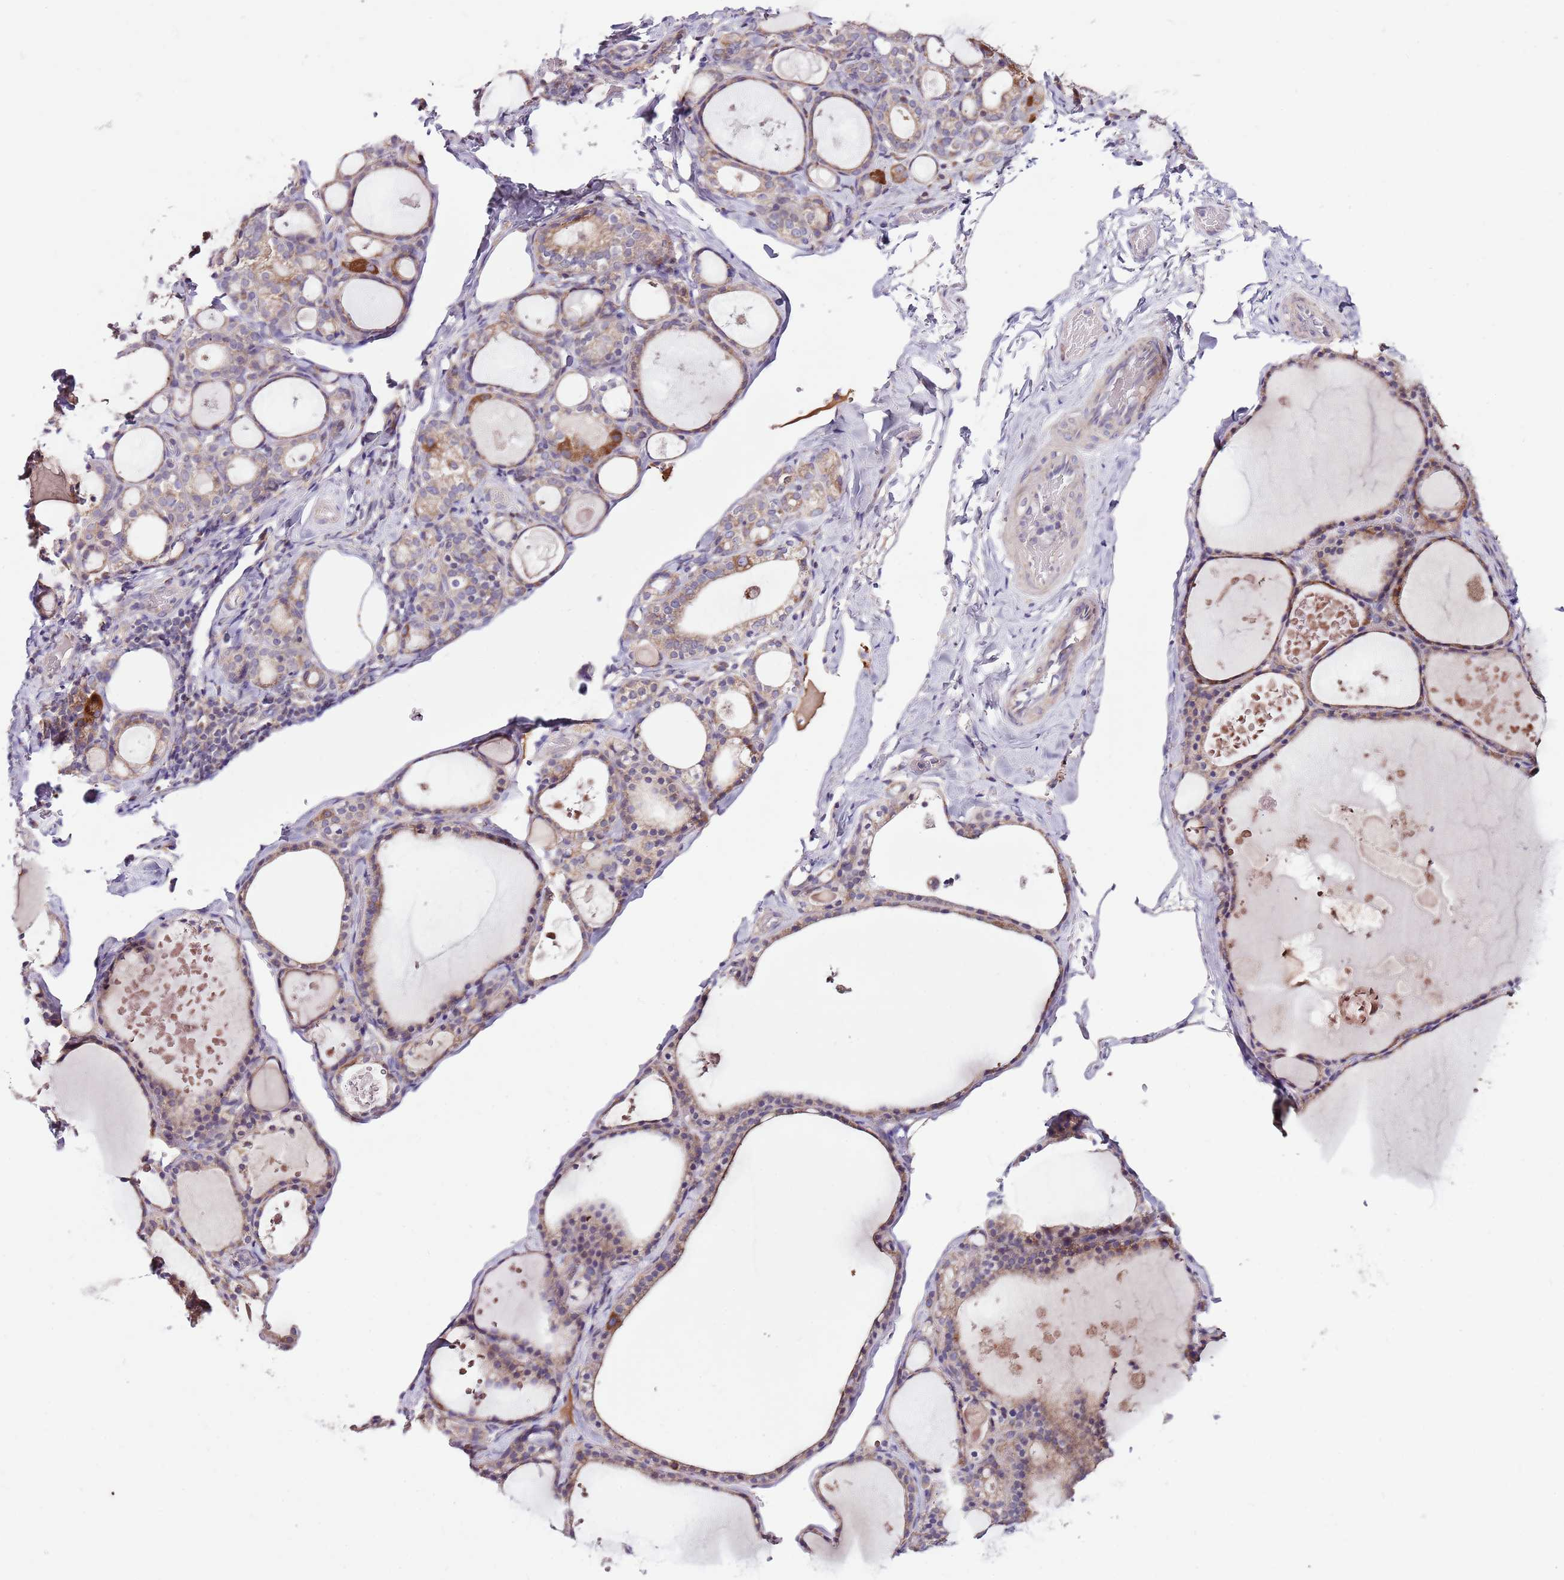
{"staining": {"intensity": "moderate", "quantity": ">75%", "location": "cytoplasmic/membranous"}, "tissue": "thyroid gland", "cell_type": "Glandular cells", "image_type": "normal", "snomed": [{"axis": "morphology", "description": "Normal tissue, NOS"}, {"axis": "topography", "description": "Thyroid gland"}], "caption": "About >75% of glandular cells in normal human thyroid gland display moderate cytoplasmic/membranous protein expression as visualized by brown immunohistochemical staining.", "gene": "SMG1", "patient": {"sex": "male", "age": 56}}